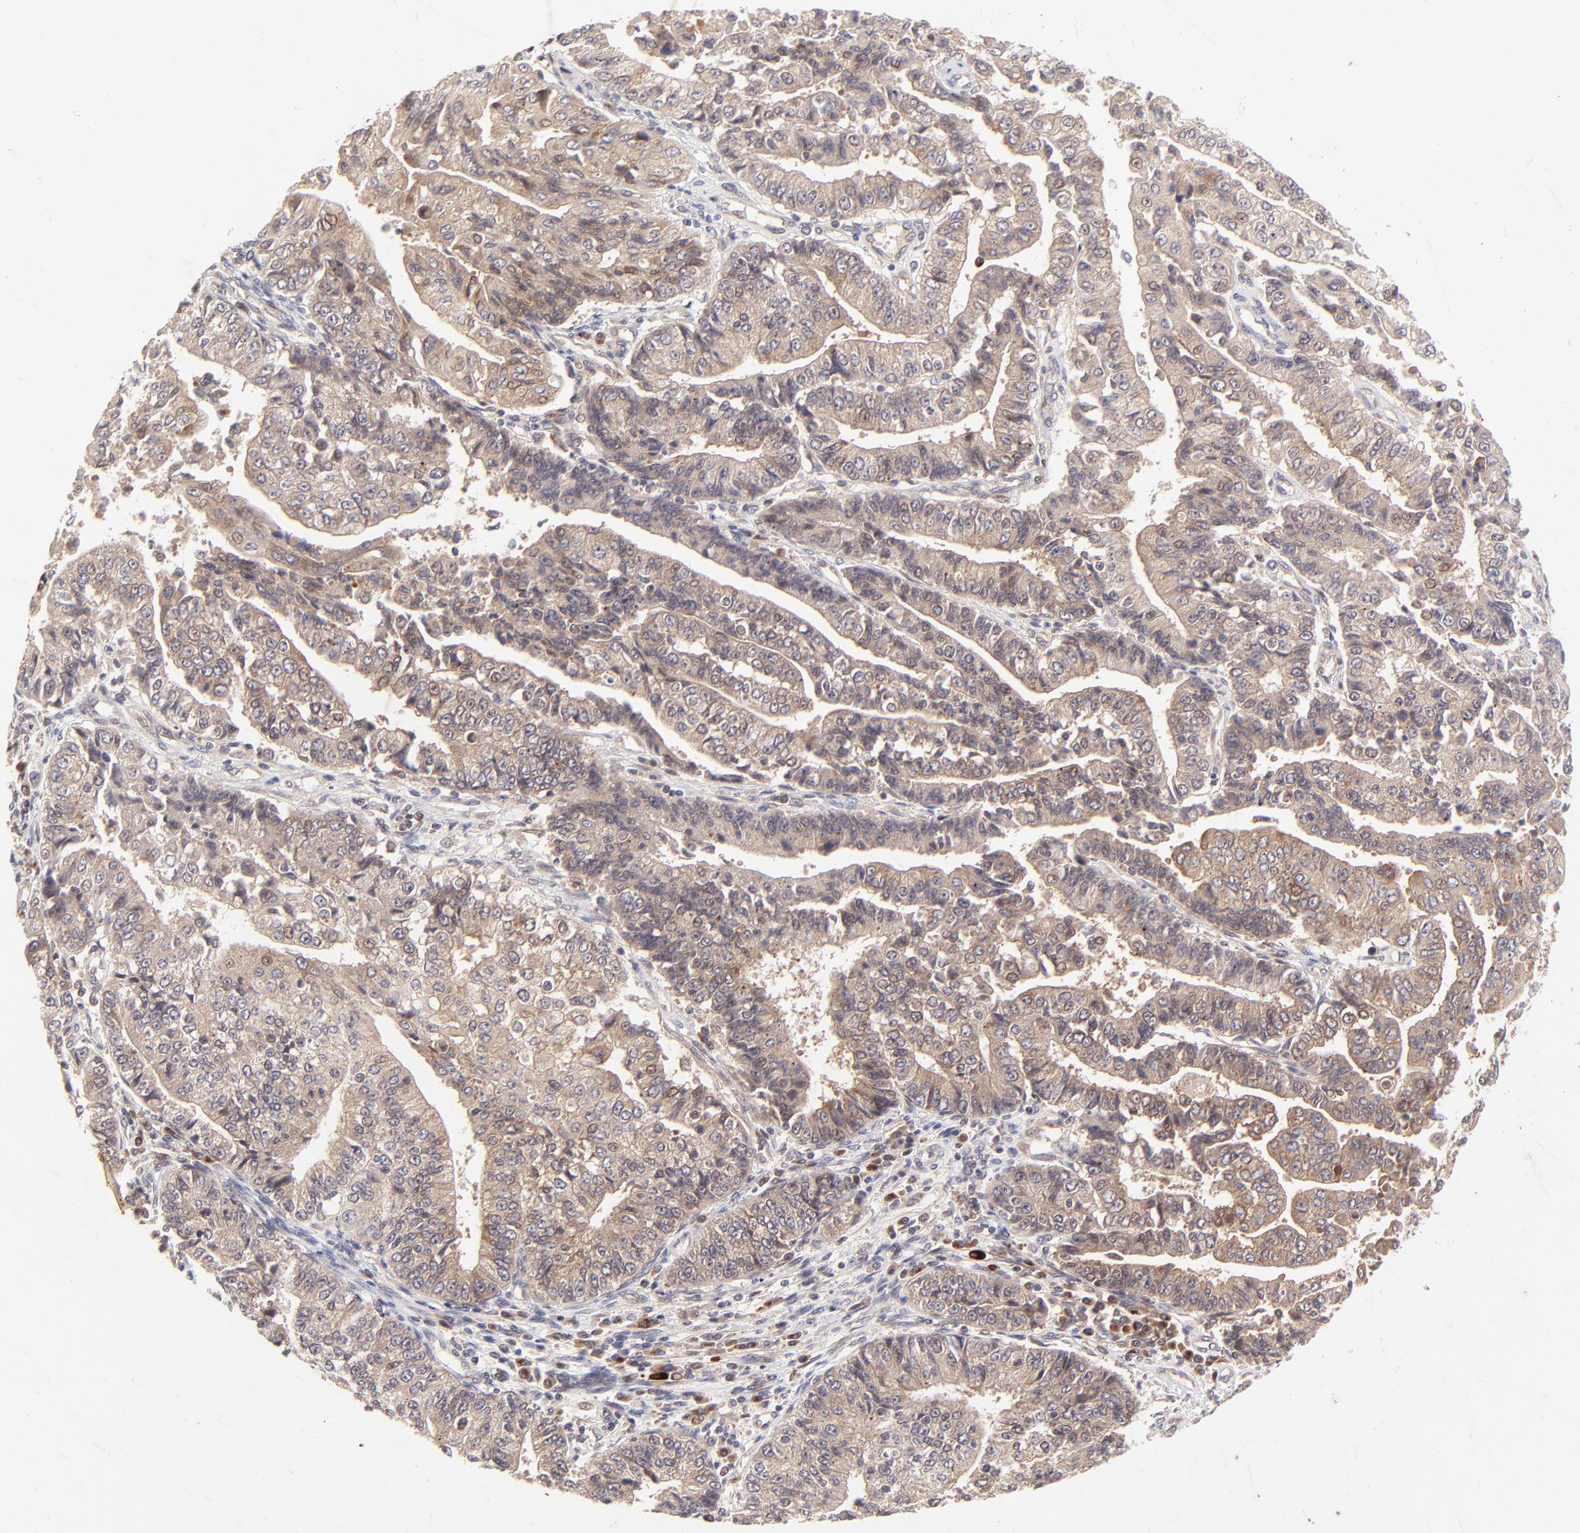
{"staining": {"intensity": "moderate", "quantity": ">75%", "location": "cytoplasmic/membranous"}, "tissue": "endometrial cancer", "cell_type": "Tumor cells", "image_type": "cancer", "snomed": [{"axis": "morphology", "description": "Adenocarcinoma, NOS"}, {"axis": "topography", "description": "Endometrium"}], "caption": "Moderate cytoplasmic/membranous staining is appreciated in about >75% of tumor cells in endometrial cancer (adenocarcinoma).", "gene": "TNRC6B", "patient": {"sex": "female", "age": 75}}